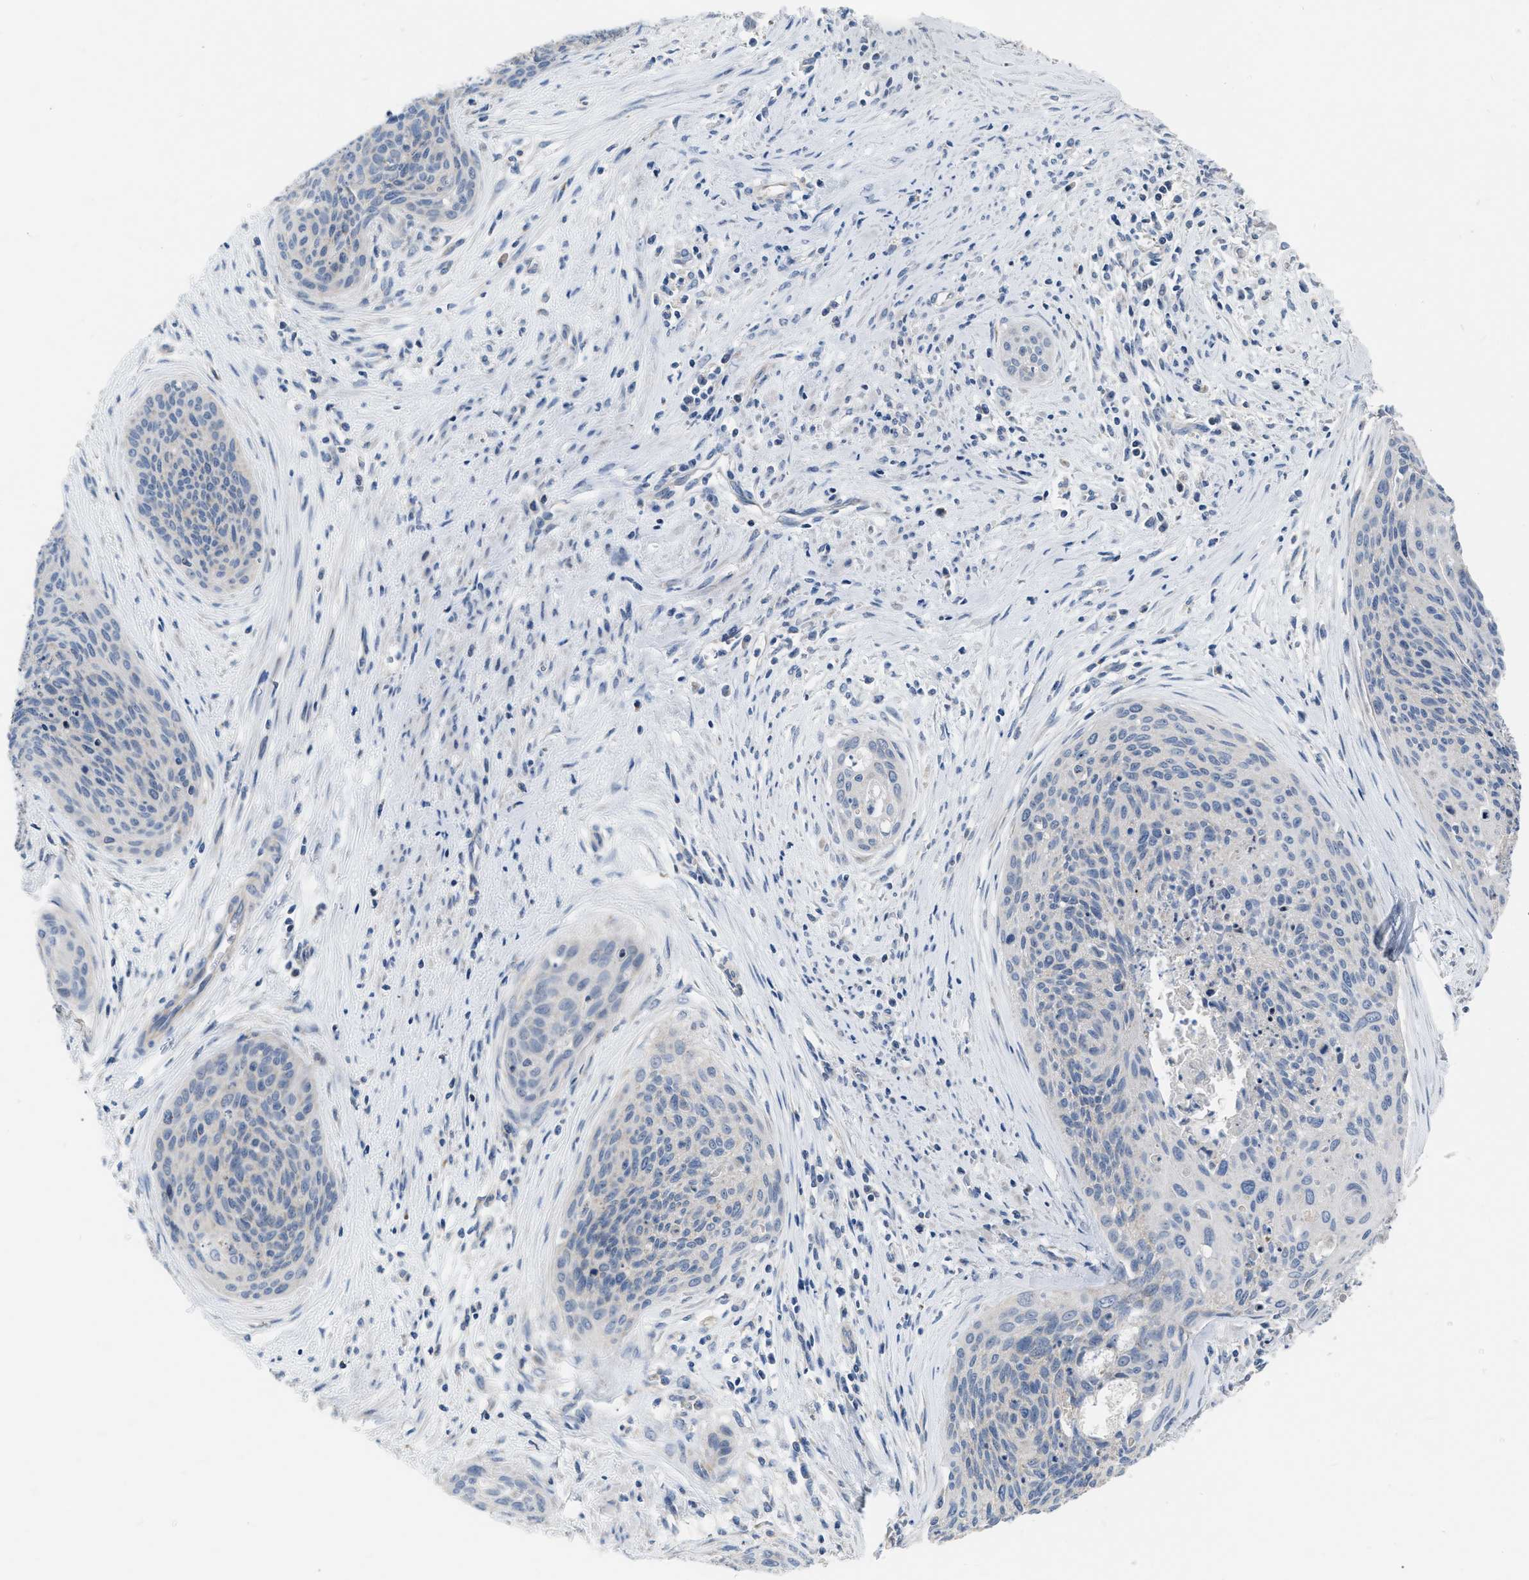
{"staining": {"intensity": "negative", "quantity": "none", "location": "none"}, "tissue": "cervical cancer", "cell_type": "Tumor cells", "image_type": "cancer", "snomed": [{"axis": "morphology", "description": "Squamous cell carcinoma, NOS"}, {"axis": "topography", "description": "Cervix"}], "caption": "Tumor cells show no significant protein expression in cervical cancer.", "gene": "DDX56", "patient": {"sex": "female", "age": 55}}